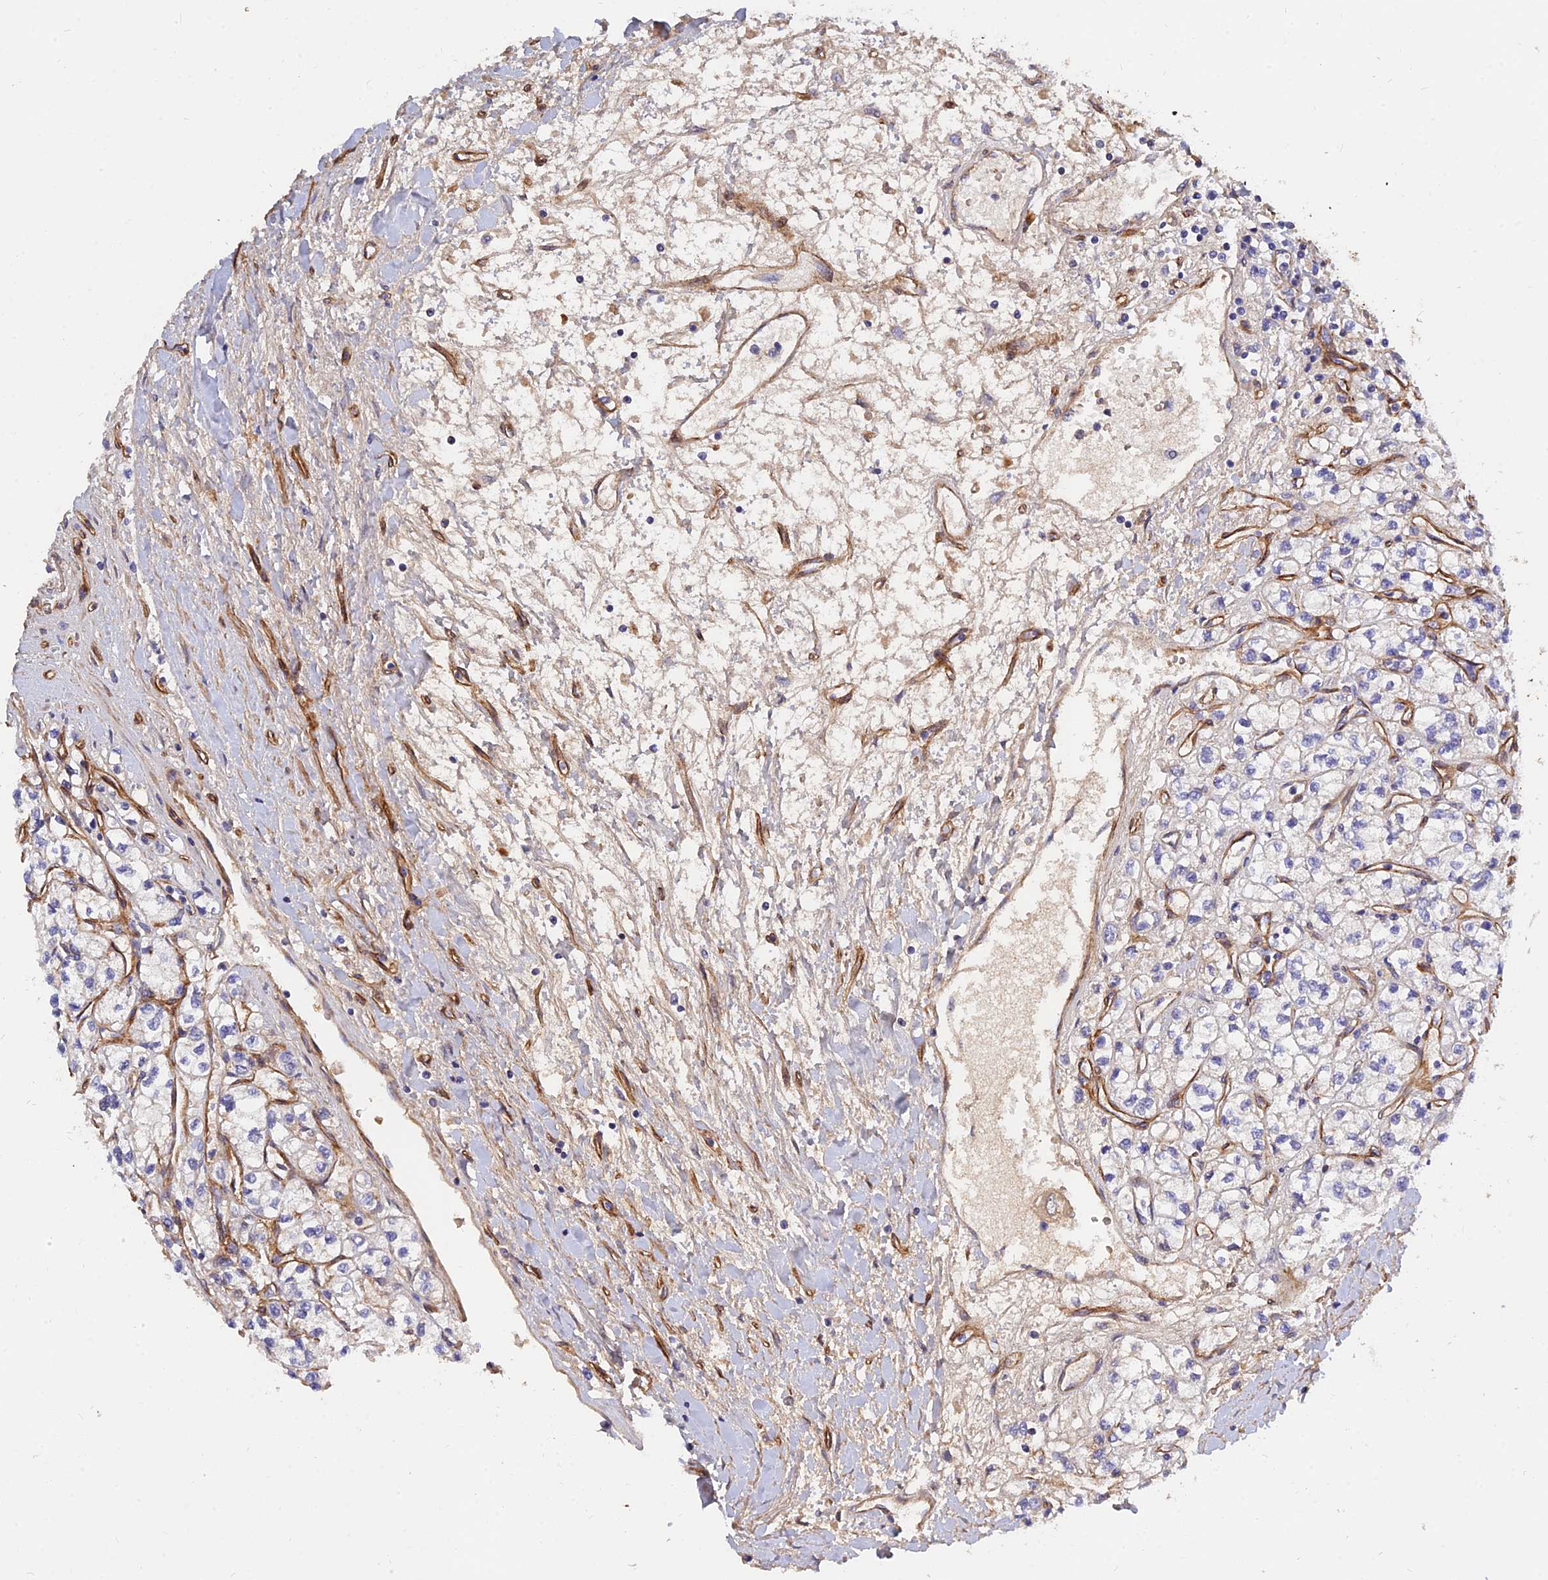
{"staining": {"intensity": "negative", "quantity": "none", "location": "none"}, "tissue": "renal cancer", "cell_type": "Tumor cells", "image_type": "cancer", "snomed": [{"axis": "morphology", "description": "Adenocarcinoma, NOS"}, {"axis": "topography", "description": "Kidney"}], "caption": "IHC image of neoplastic tissue: human adenocarcinoma (renal) stained with DAB (3,3'-diaminobenzidine) reveals no significant protein staining in tumor cells.", "gene": "MRPL35", "patient": {"sex": "male", "age": 80}}